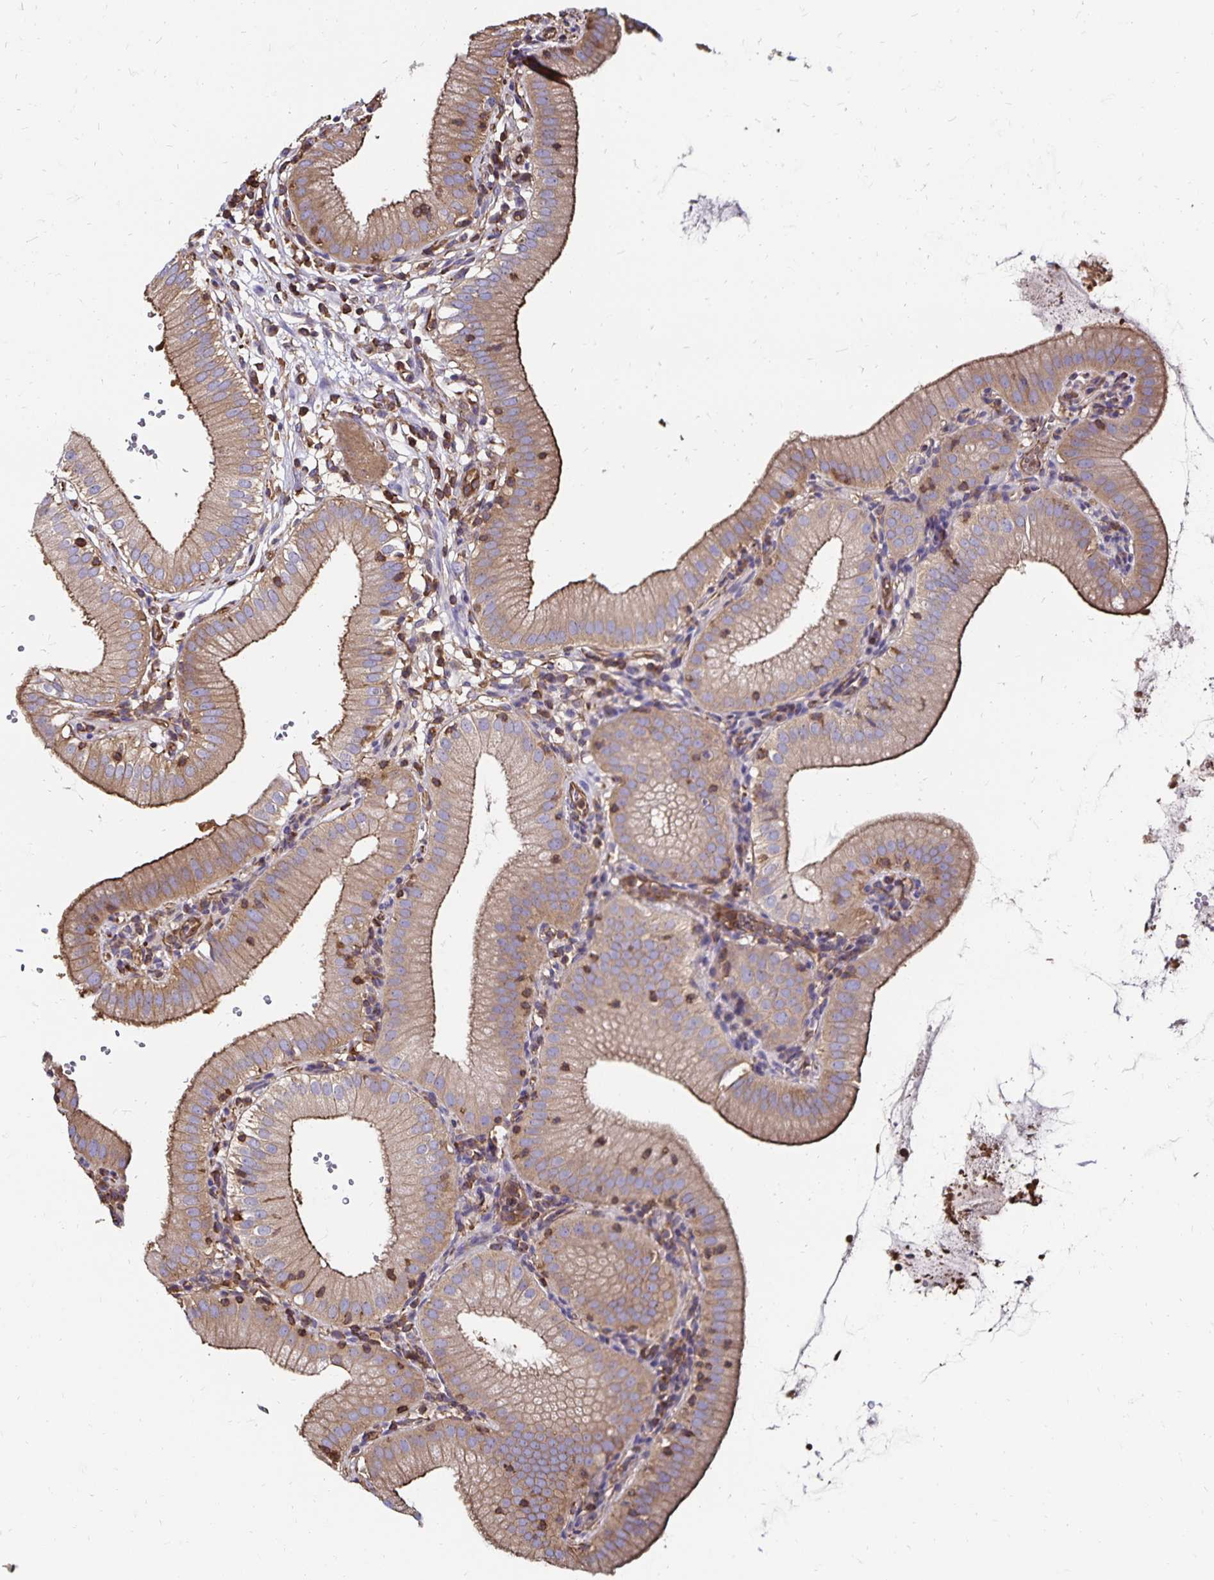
{"staining": {"intensity": "moderate", "quantity": ">75%", "location": "cytoplasmic/membranous"}, "tissue": "gallbladder", "cell_type": "Glandular cells", "image_type": "normal", "snomed": [{"axis": "morphology", "description": "Normal tissue, NOS"}, {"axis": "topography", "description": "Gallbladder"}], "caption": "Brown immunohistochemical staining in normal gallbladder exhibits moderate cytoplasmic/membranous expression in about >75% of glandular cells.", "gene": "RPRML", "patient": {"sex": "female", "age": 65}}